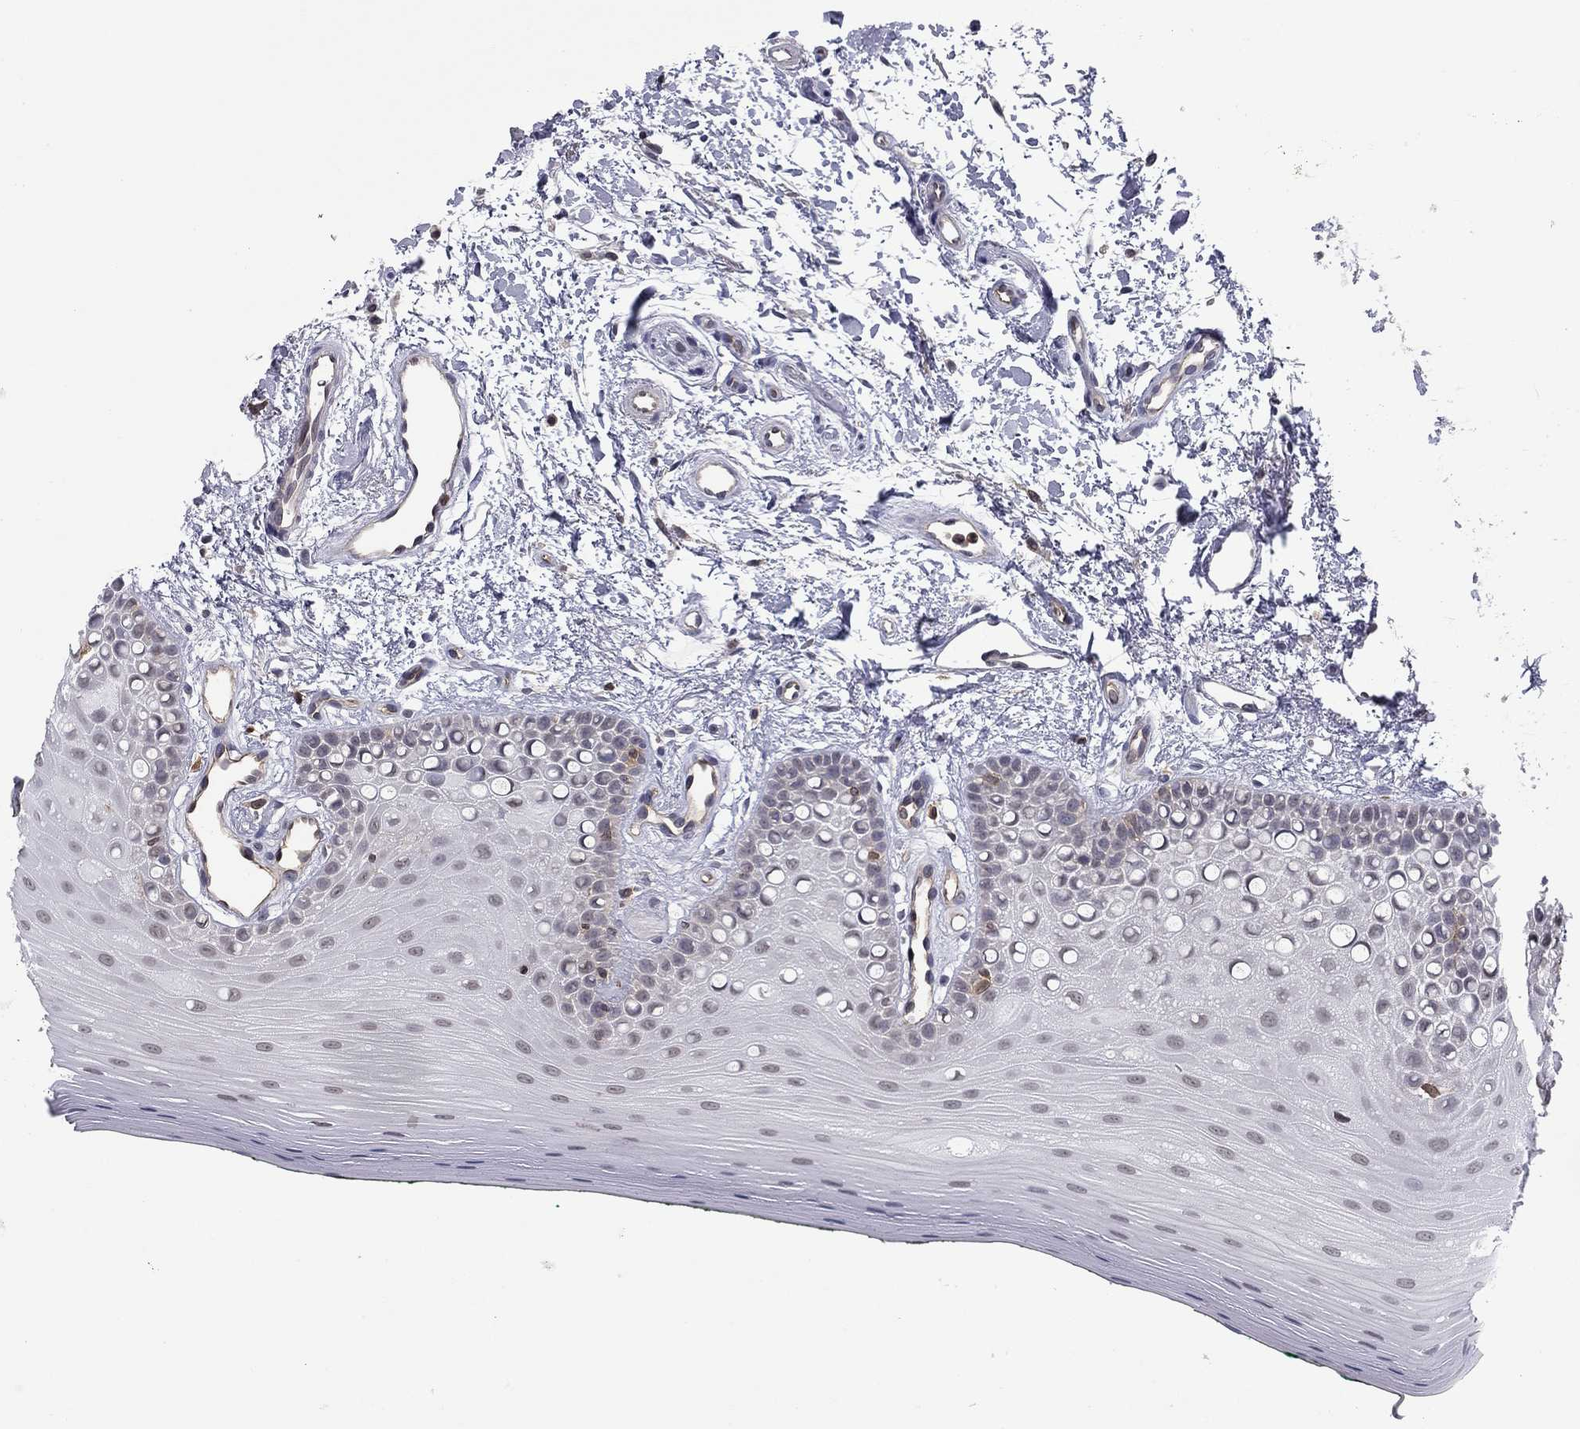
{"staining": {"intensity": "negative", "quantity": "none", "location": "none"}, "tissue": "oral mucosa", "cell_type": "Squamous epithelial cells", "image_type": "normal", "snomed": [{"axis": "morphology", "description": "Normal tissue, NOS"}, {"axis": "topography", "description": "Oral tissue"}], "caption": "Normal oral mucosa was stained to show a protein in brown. There is no significant expression in squamous epithelial cells.", "gene": "PLCB2", "patient": {"sex": "female", "age": 78}}